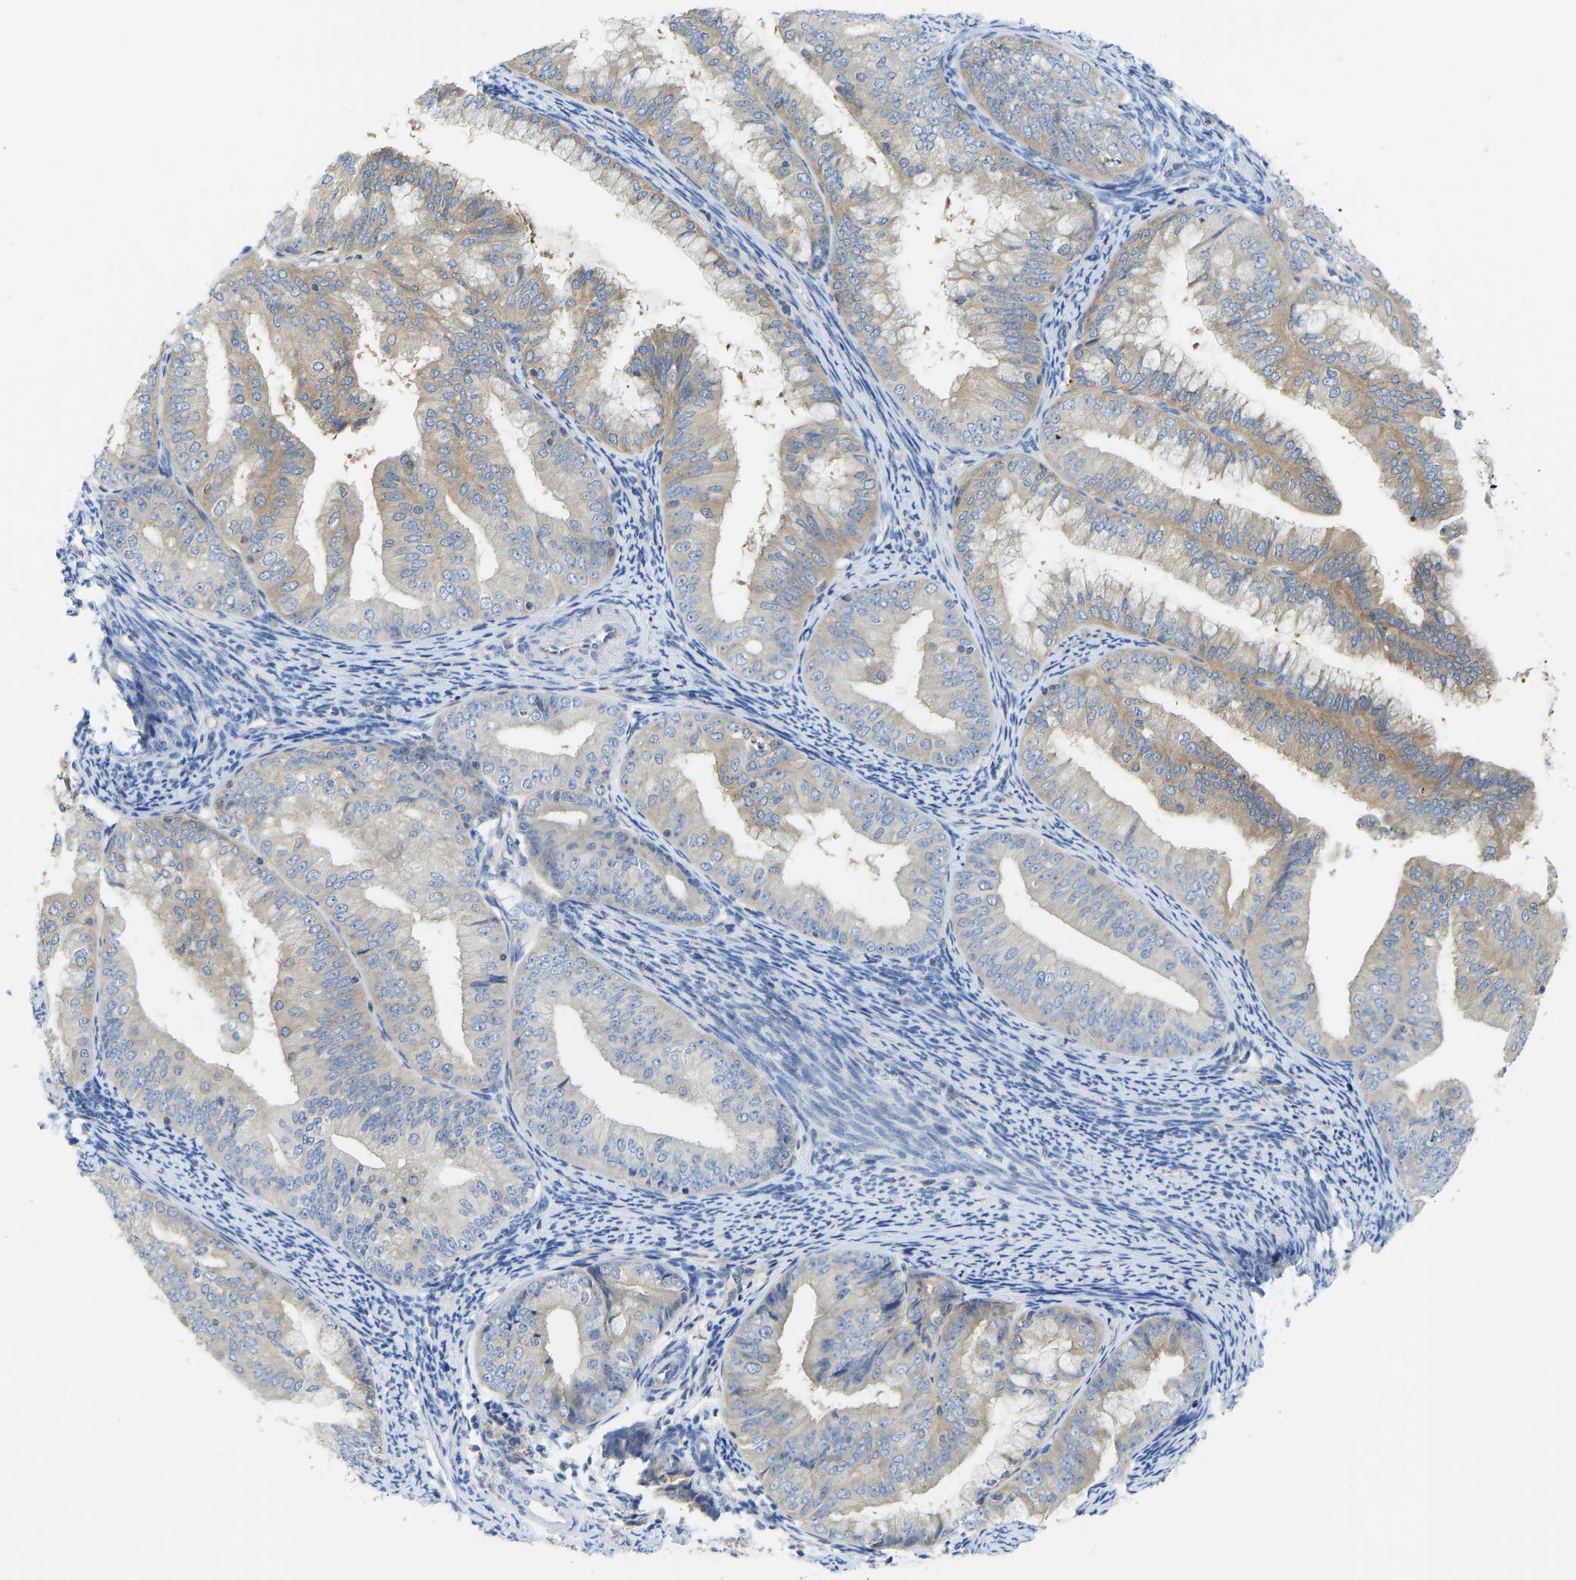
{"staining": {"intensity": "weak", "quantity": ">75%", "location": "cytoplasmic/membranous"}, "tissue": "endometrial cancer", "cell_type": "Tumor cells", "image_type": "cancer", "snomed": [{"axis": "morphology", "description": "Adenocarcinoma, NOS"}, {"axis": "topography", "description": "Endometrium"}], "caption": "A histopathology image of human endometrial cancer stained for a protein demonstrates weak cytoplasmic/membranous brown staining in tumor cells.", "gene": "PPP3CA", "patient": {"sex": "female", "age": 63}}